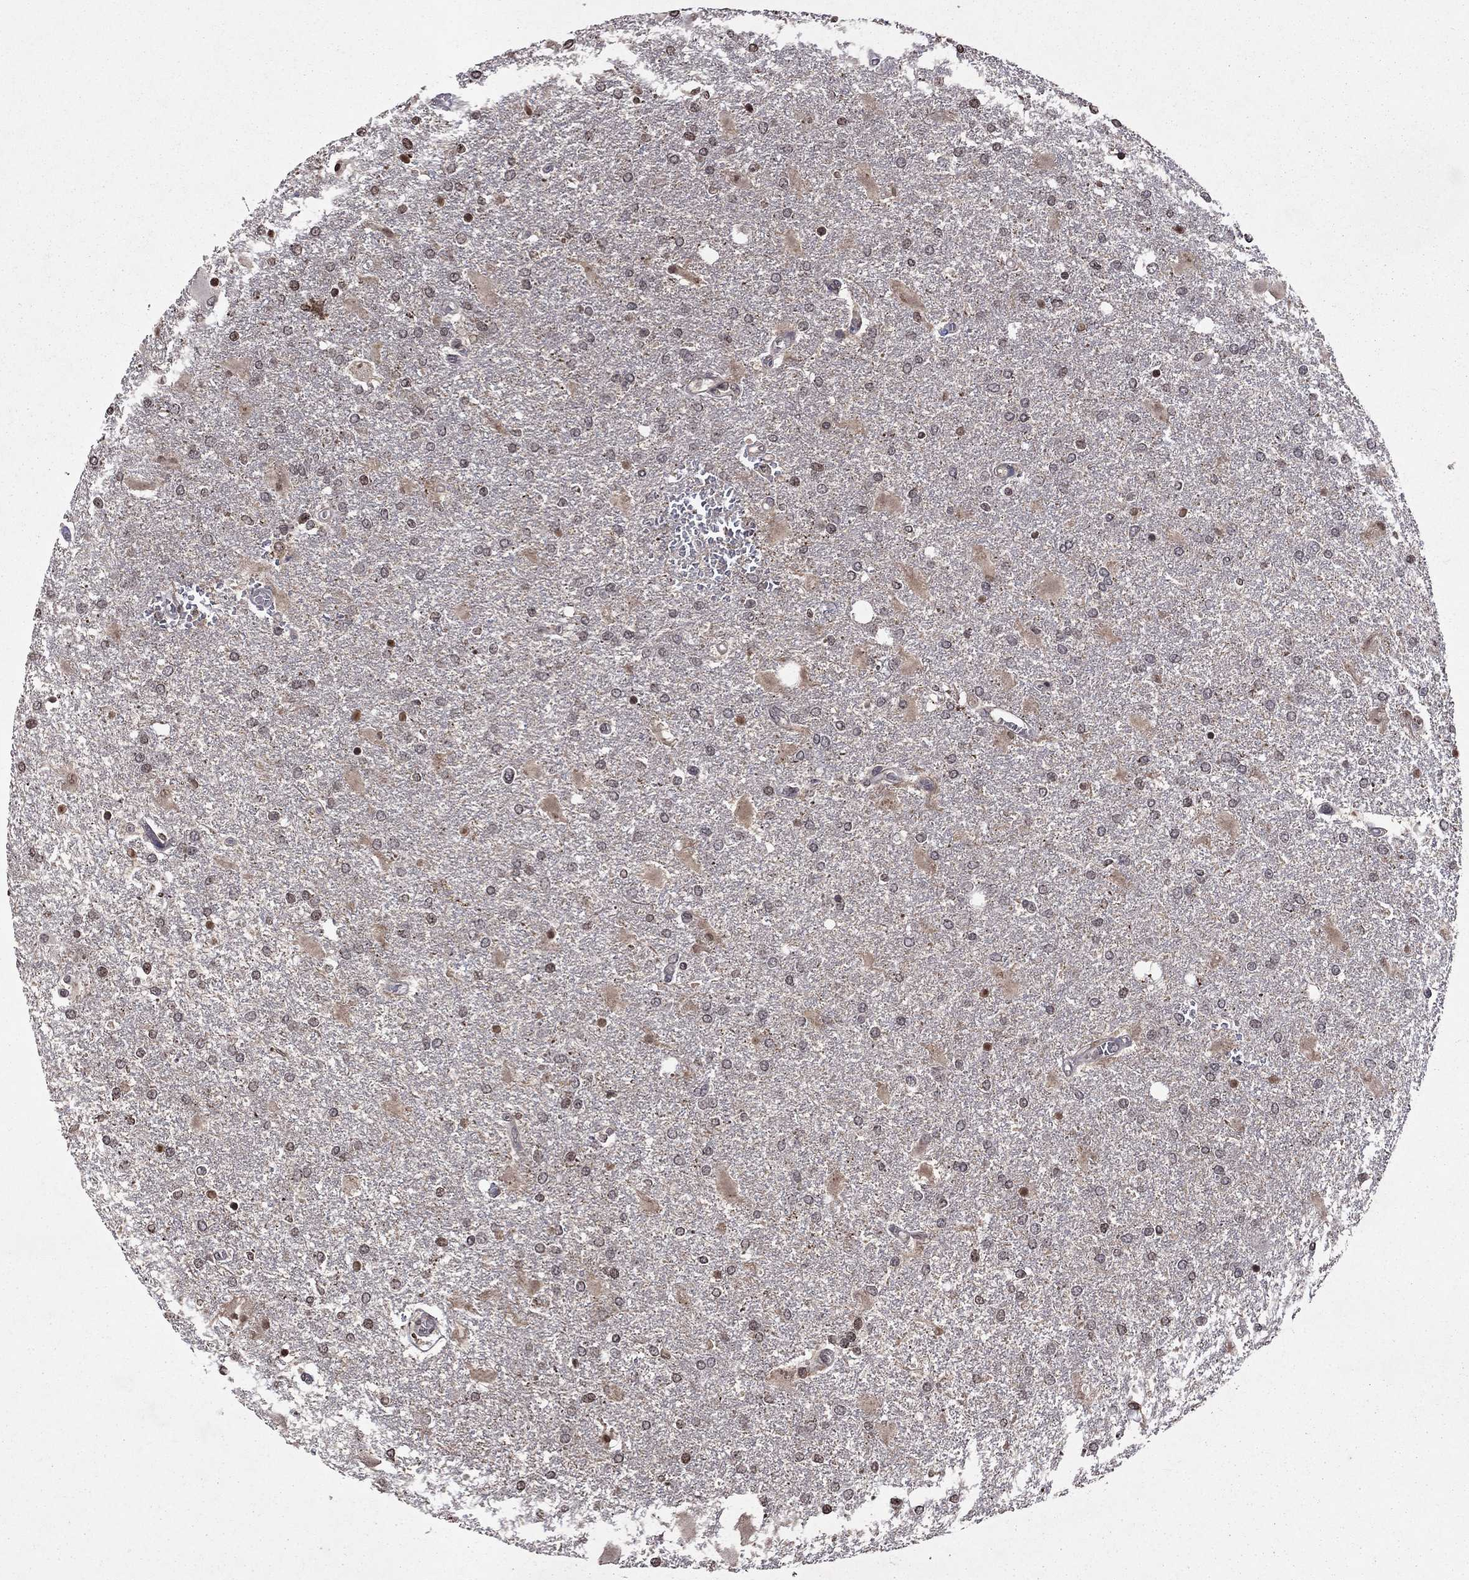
{"staining": {"intensity": "negative", "quantity": "none", "location": "none"}, "tissue": "glioma", "cell_type": "Tumor cells", "image_type": "cancer", "snomed": [{"axis": "morphology", "description": "Glioma, malignant, High grade"}, {"axis": "topography", "description": "Cerebral cortex"}], "caption": "An immunohistochemistry micrograph of glioma is shown. There is no staining in tumor cells of glioma.", "gene": "NLGN1", "patient": {"sex": "male", "age": 79}}